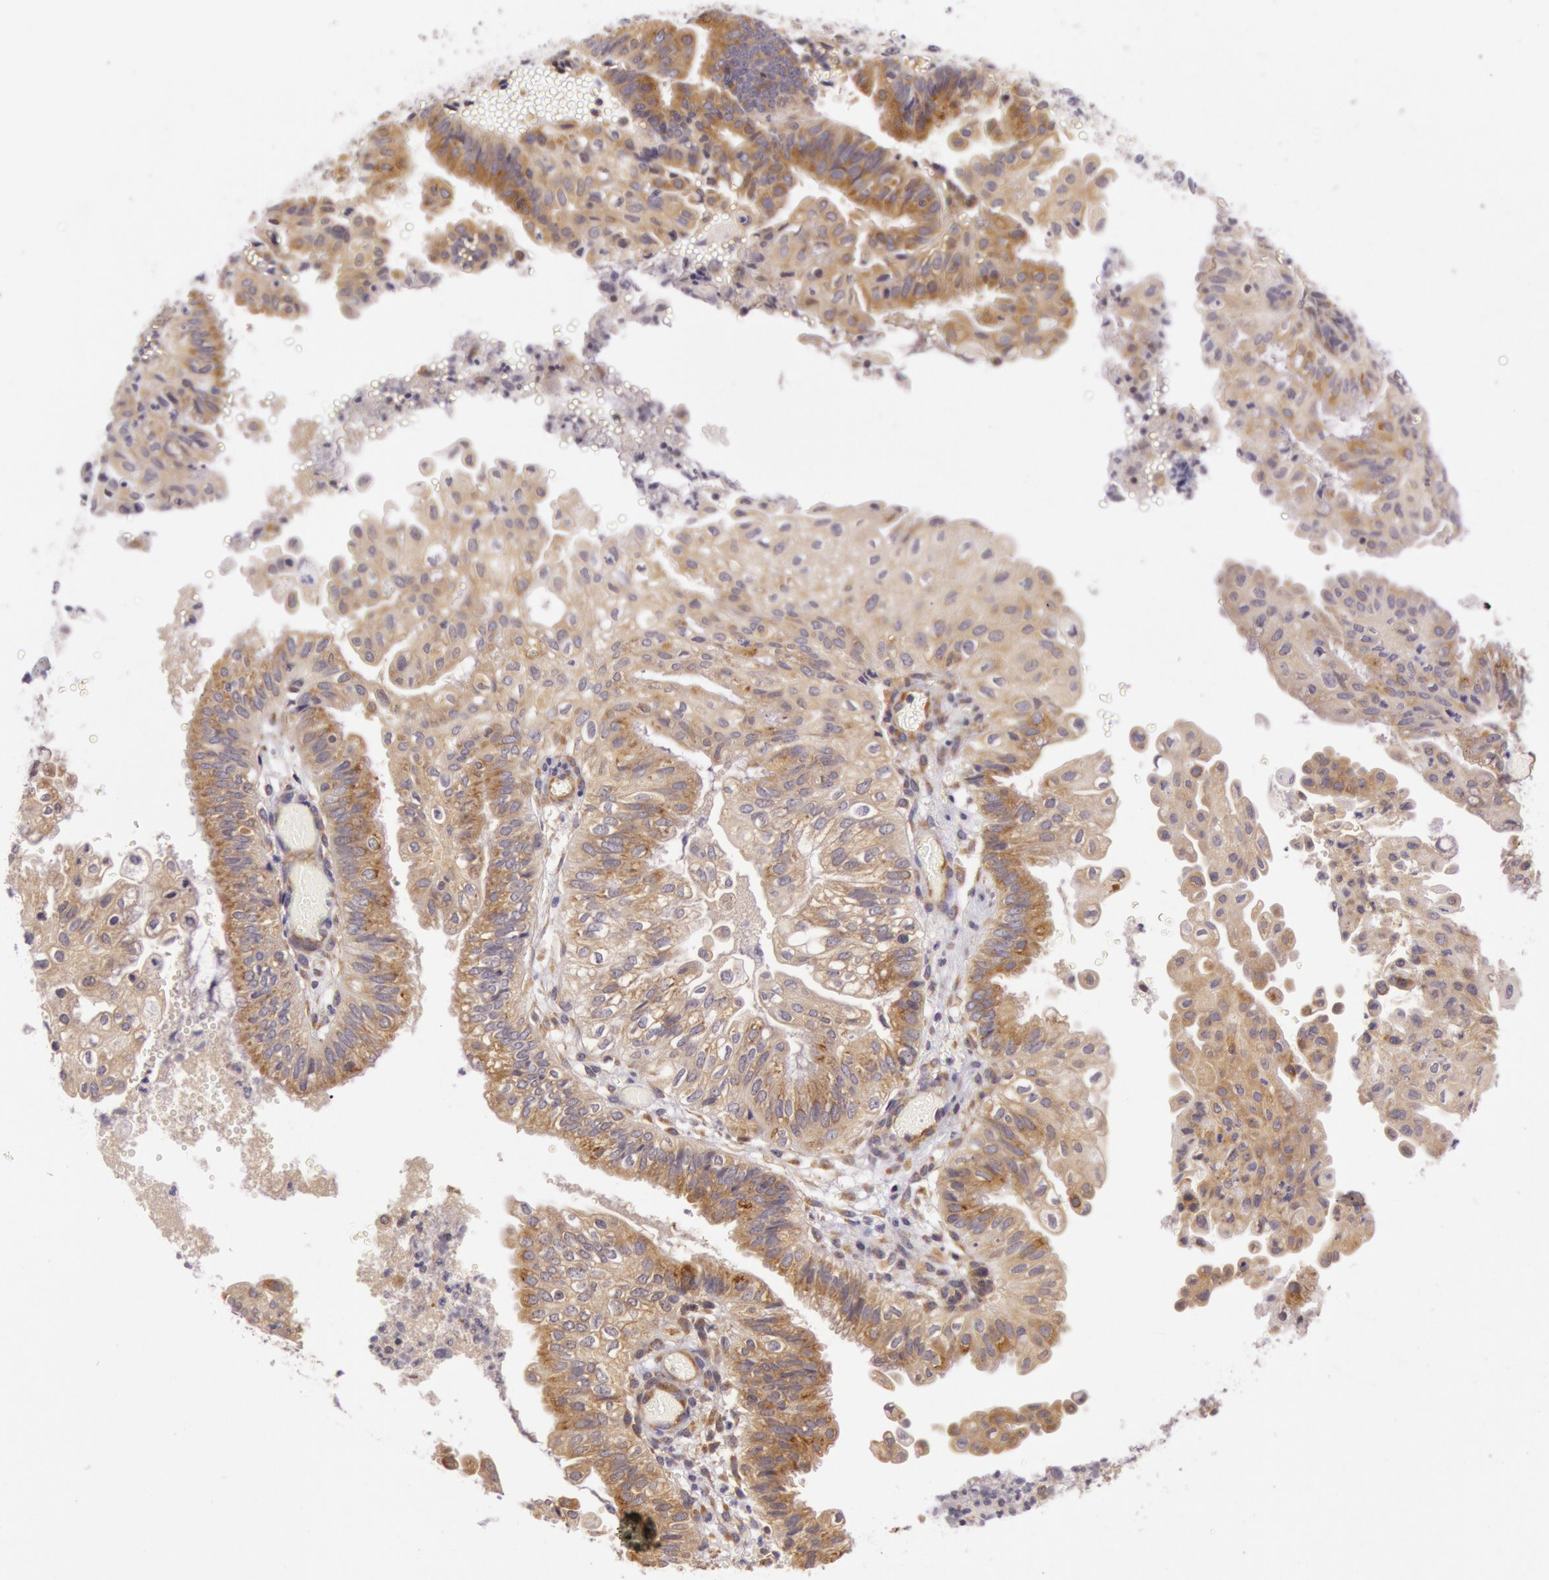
{"staining": {"intensity": "weak", "quantity": ">75%", "location": "cytoplasmic/membranous"}, "tissue": "endometrial cancer", "cell_type": "Tumor cells", "image_type": "cancer", "snomed": [{"axis": "morphology", "description": "Adenocarcinoma, NOS"}, {"axis": "topography", "description": "Endometrium"}], "caption": "Approximately >75% of tumor cells in human endometrial adenocarcinoma show weak cytoplasmic/membranous protein staining as visualized by brown immunohistochemical staining.", "gene": "CHUK", "patient": {"sex": "female", "age": 55}}